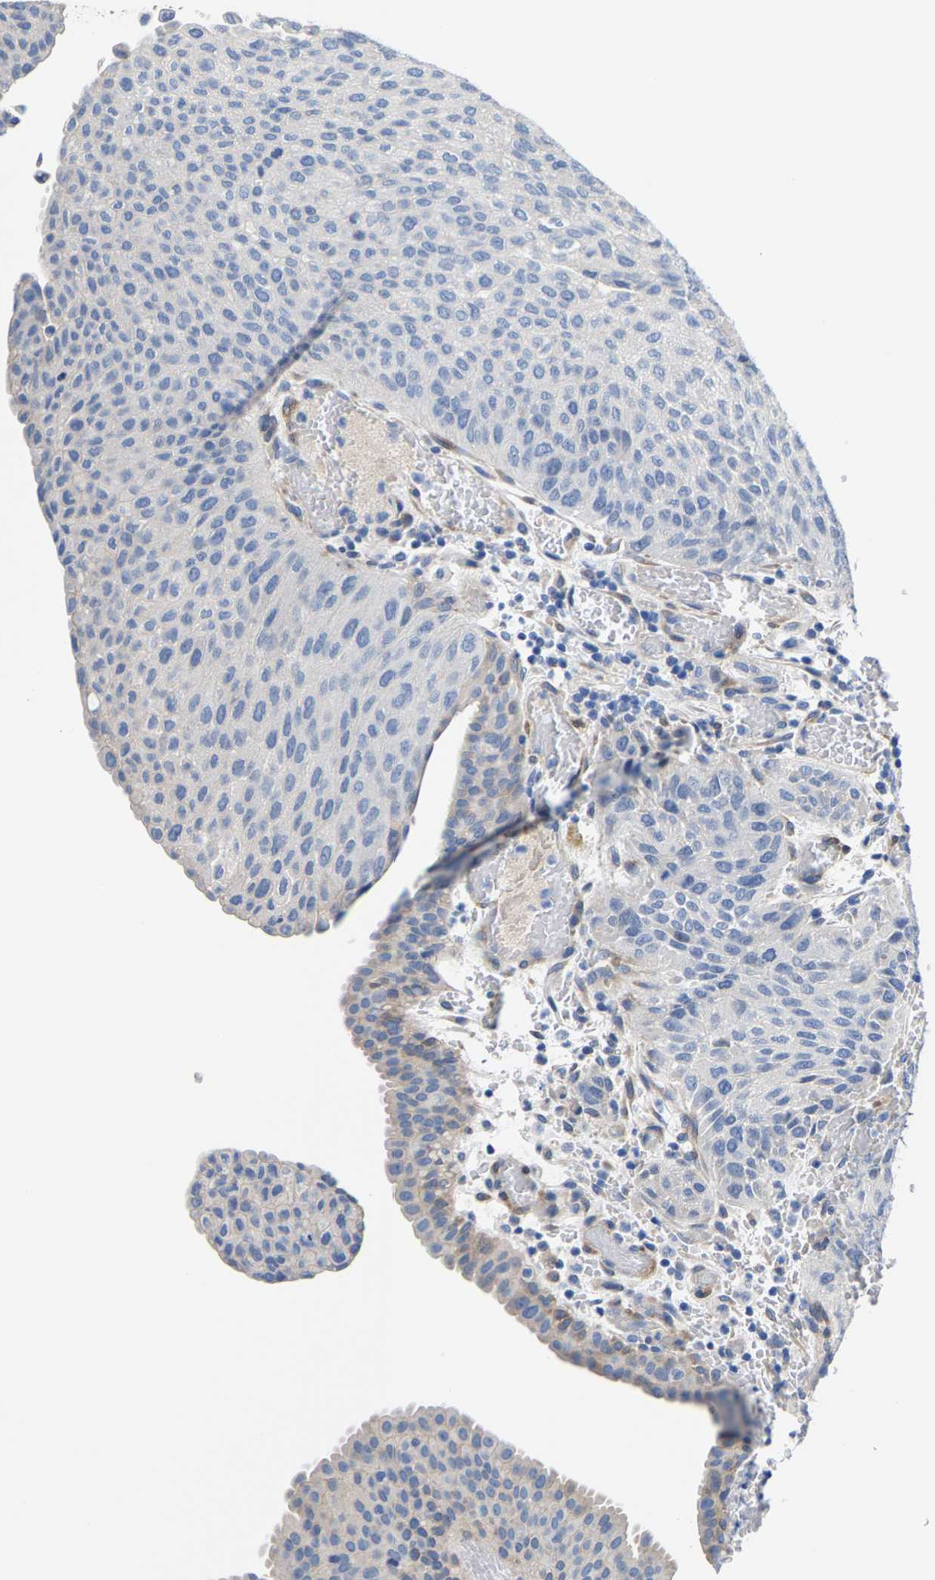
{"staining": {"intensity": "negative", "quantity": "none", "location": "none"}, "tissue": "urothelial cancer", "cell_type": "Tumor cells", "image_type": "cancer", "snomed": [{"axis": "morphology", "description": "Urothelial carcinoma, Low grade"}, {"axis": "morphology", "description": "Urothelial carcinoma, High grade"}, {"axis": "topography", "description": "Urinary bladder"}], "caption": "This is an IHC histopathology image of low-grade urothelial carcinoma. There is no positivity in tumor cells.", "gene": "DSCAM", "patient": {"sex": "male", "age": 35}}